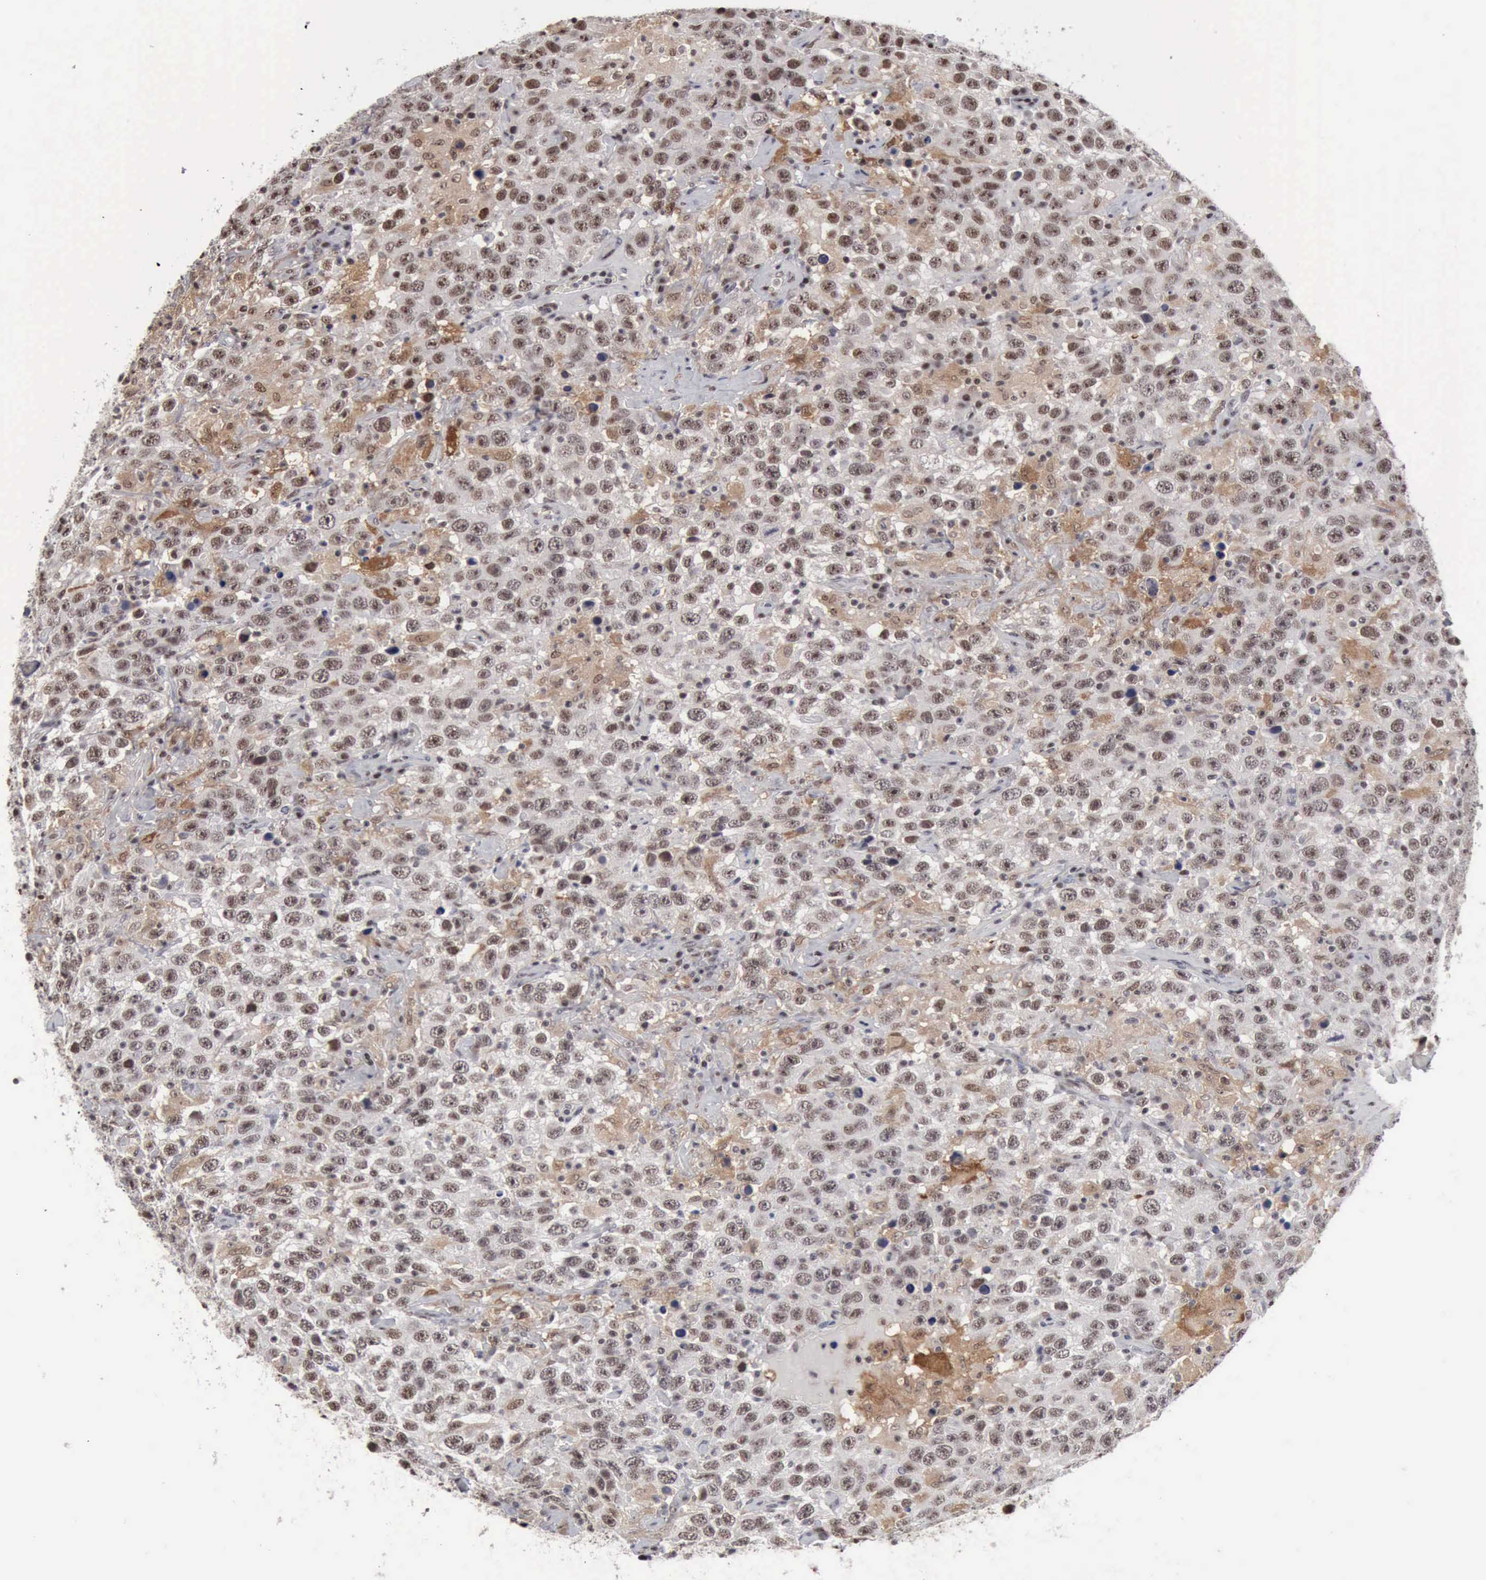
{"staining": {"intensity": "strong", "quantity": ">75%", "location": "nuclear"}, "tissue": "testis cancer", "cell_type": "Tumor cells", "image_type": "cancer", "snomed": [{"axis": "morphology", "description": "Seminoma, NOS"}, {"axis": "topography", "description": "Testis"}], "caption": "Protein expression analysis of testis cancer (seminoma) demonstrates strong nuclear staining in about >75% of tumor cells. The protein is shown in brown color, while the nuclei are stained blue.", "gene": "KIAA0586", "patient": {"sex": "male", "age": 41}}